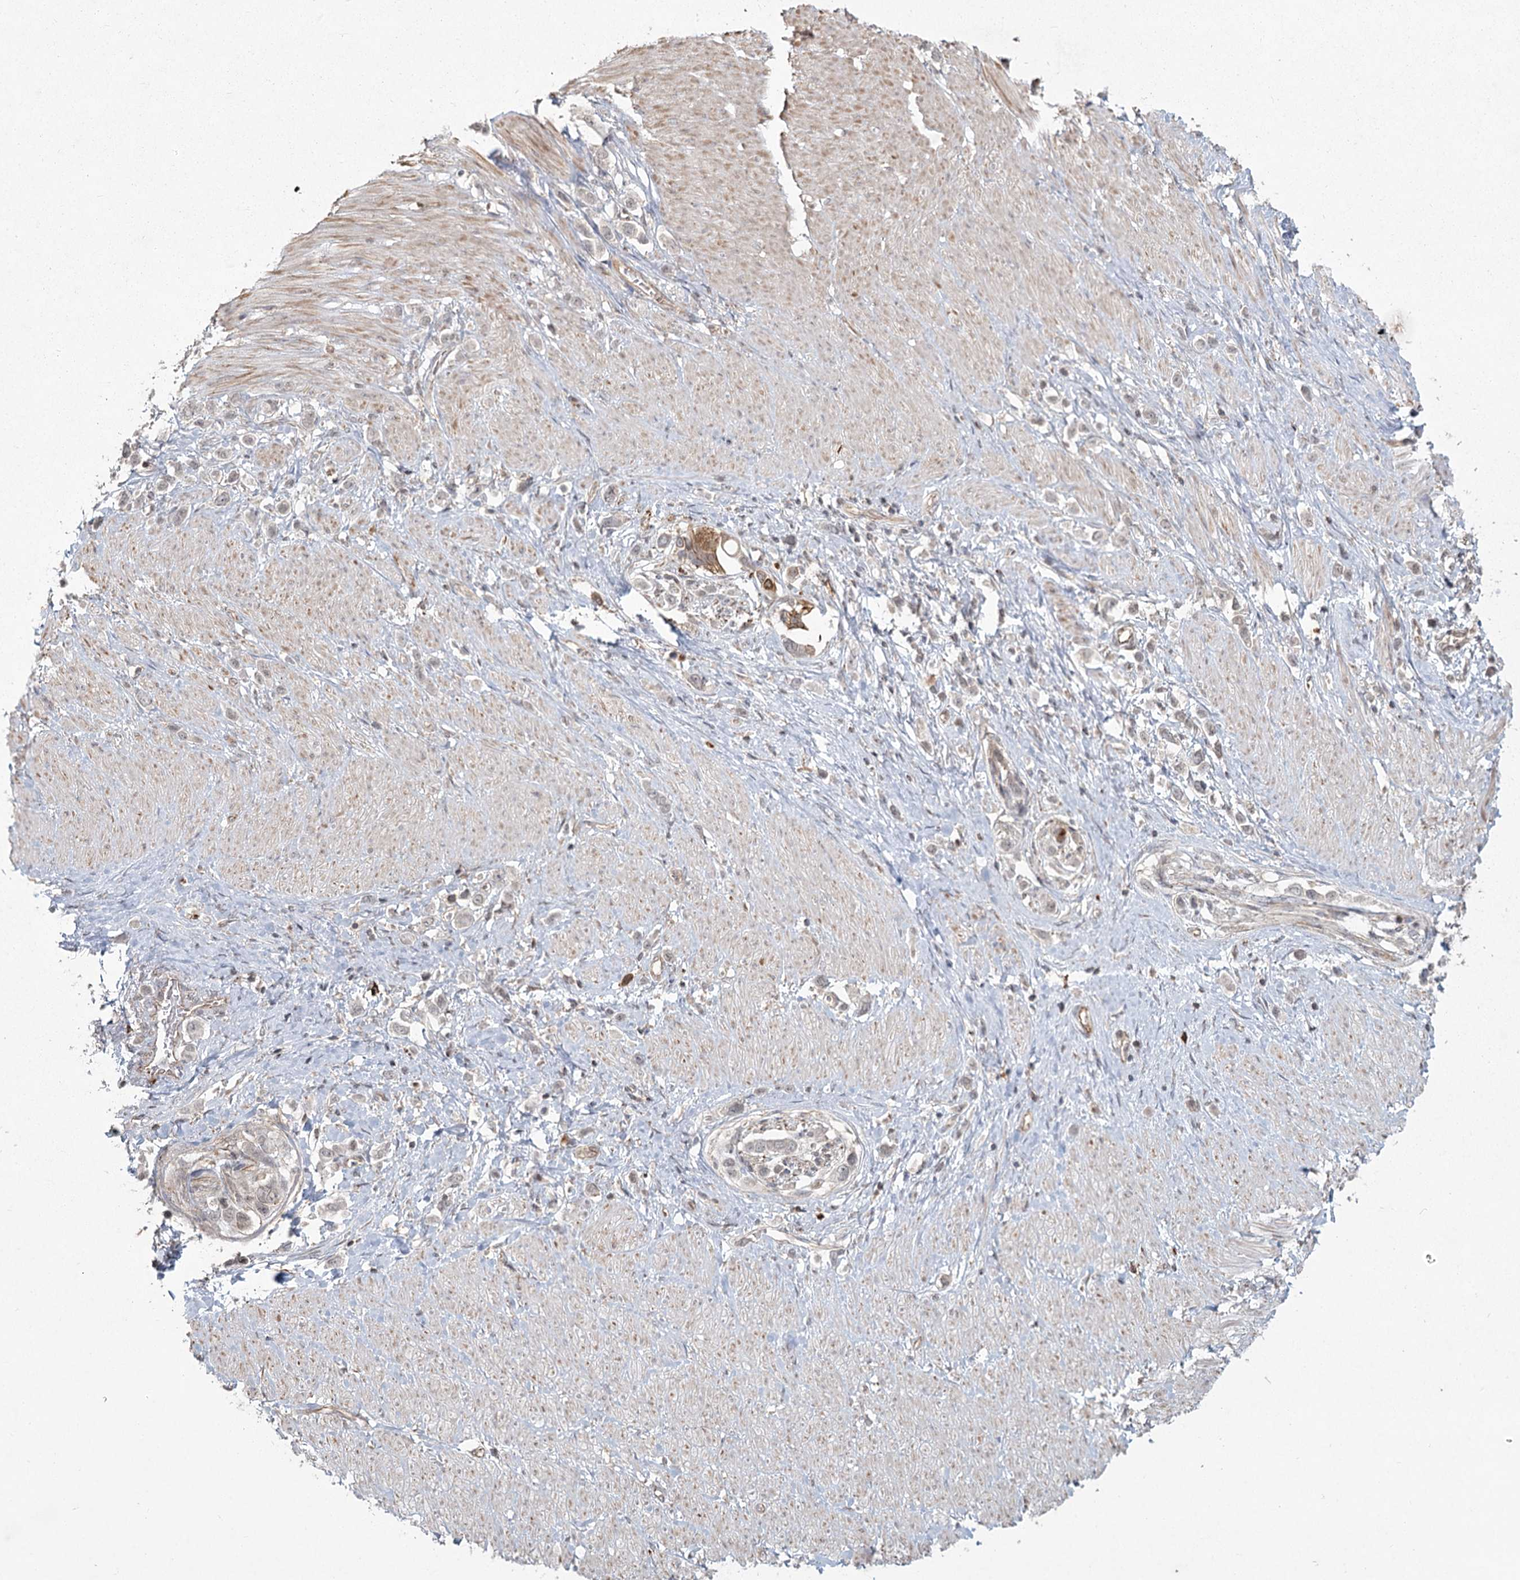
{"staining": {"intensity": "negative", "quantity": "none", "location": "none"}, "tissue": "stomach cancer", "cell_type": "Tumor cells", "image_type": "cancer", "snomed": [{"axis": "morphology", "description": "Normal tissue, NOS"}, {"axis": "morphology", "description": "Adenocarcinoma, NOS"}, {"axis": "topography", "description": "Stomach, upper"}, {"axis": "topography", "description": "Stomach"}], "caption": "There is no significant staining in tumor cells of stomach cancer.", "gene": "AP2M1", "patient": {"sex": "female", "age": 65}}